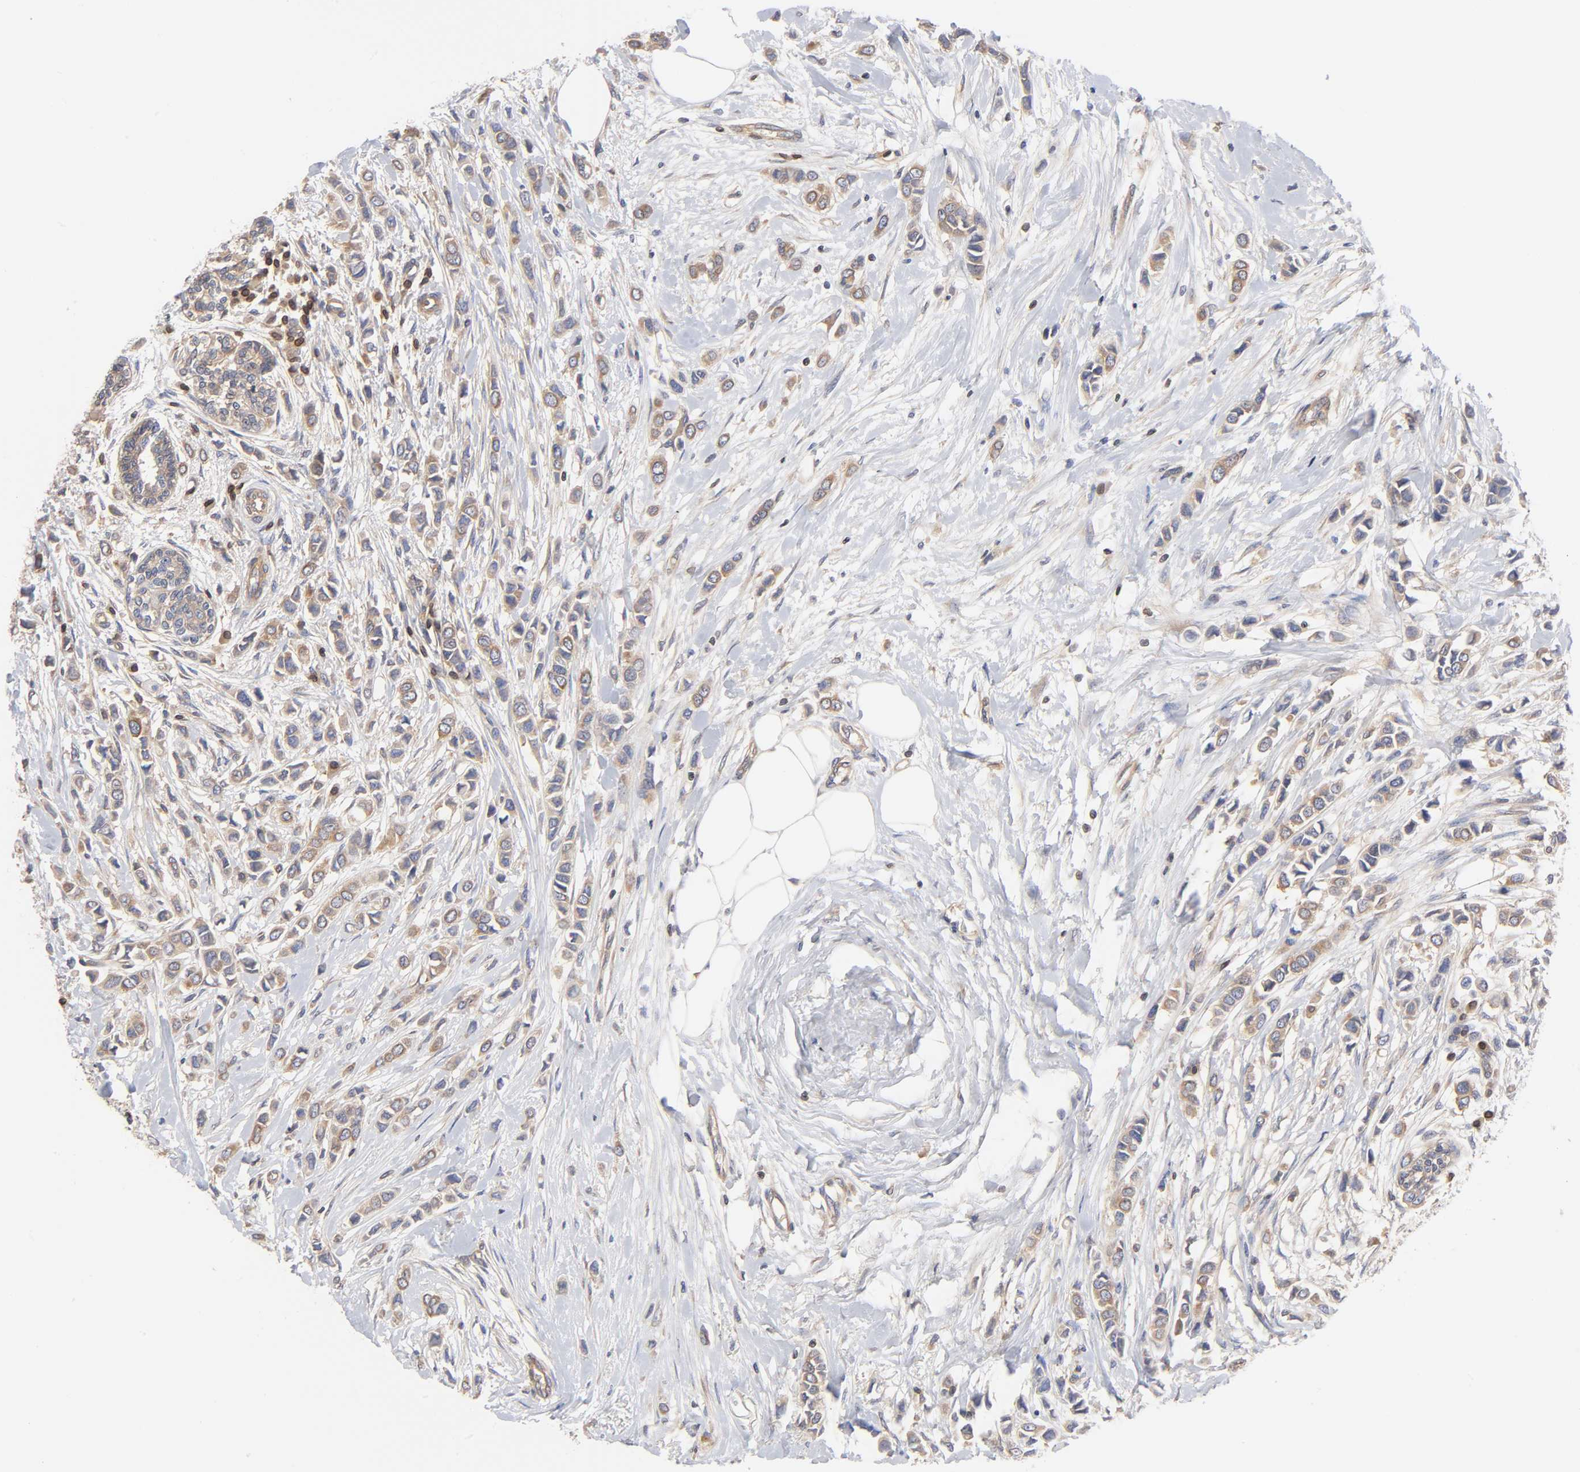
{"staining": {"intensity": "weak", "quantity": ">75%", "location": "cytoplasmic/membranous"}, "tissue": "breast cancer", "cell_type": "Tumor cells", "image_type": "cancer", "snomed": [{"axis": "morphology", "description": "Lobular carcinoma"}, {"axis": "topography", "description": "Breast"}], "caption": "Immunohistochemical staining of human breast lobular carcinoma displays low levels of weak cytoplasmic/membranous positivity in approximately >75% of tumor cells. (DAB (3,3'-diaminobenzidine) IHC with brightfield microscopy, high magnification).", "gene": "STRN3", "patient": {"sex": "female", "age": 51}}